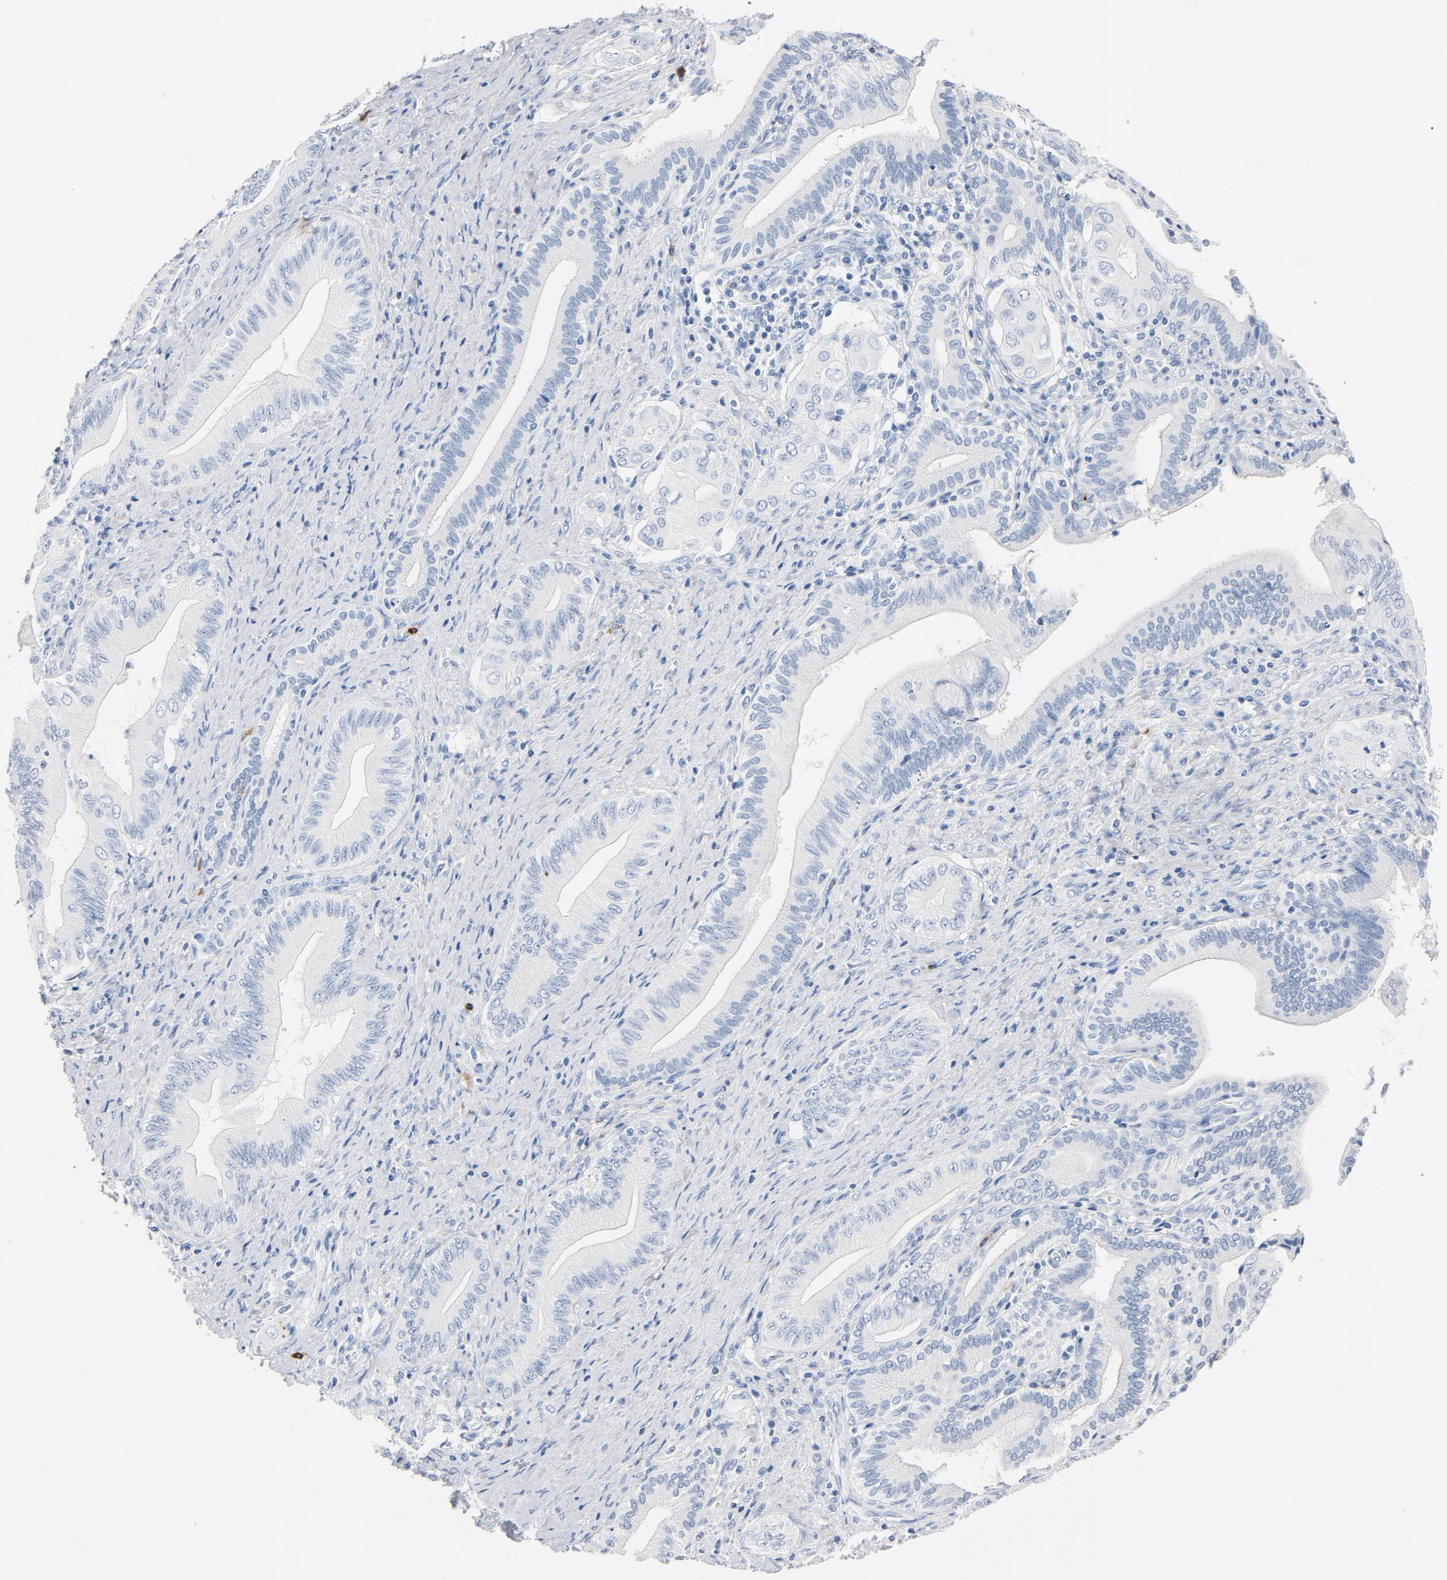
{"staining": {"intensity": "negative", "quantity": "none", "location": "none"}, "tissue": "liver cancer", "cell_type": "Tumor cells", "image_type": "cancer", "snomed": [{"axis": "morphology", "description": "Cholangiocarcinoma"}, {"axis": "topography", "description": "Liver"}], "caption": "There is no significant expression in tumor cells of liver cholangiocarcinoma.", "gene": "PTPRB", "patient": {"sex": "male", "age": 58}}